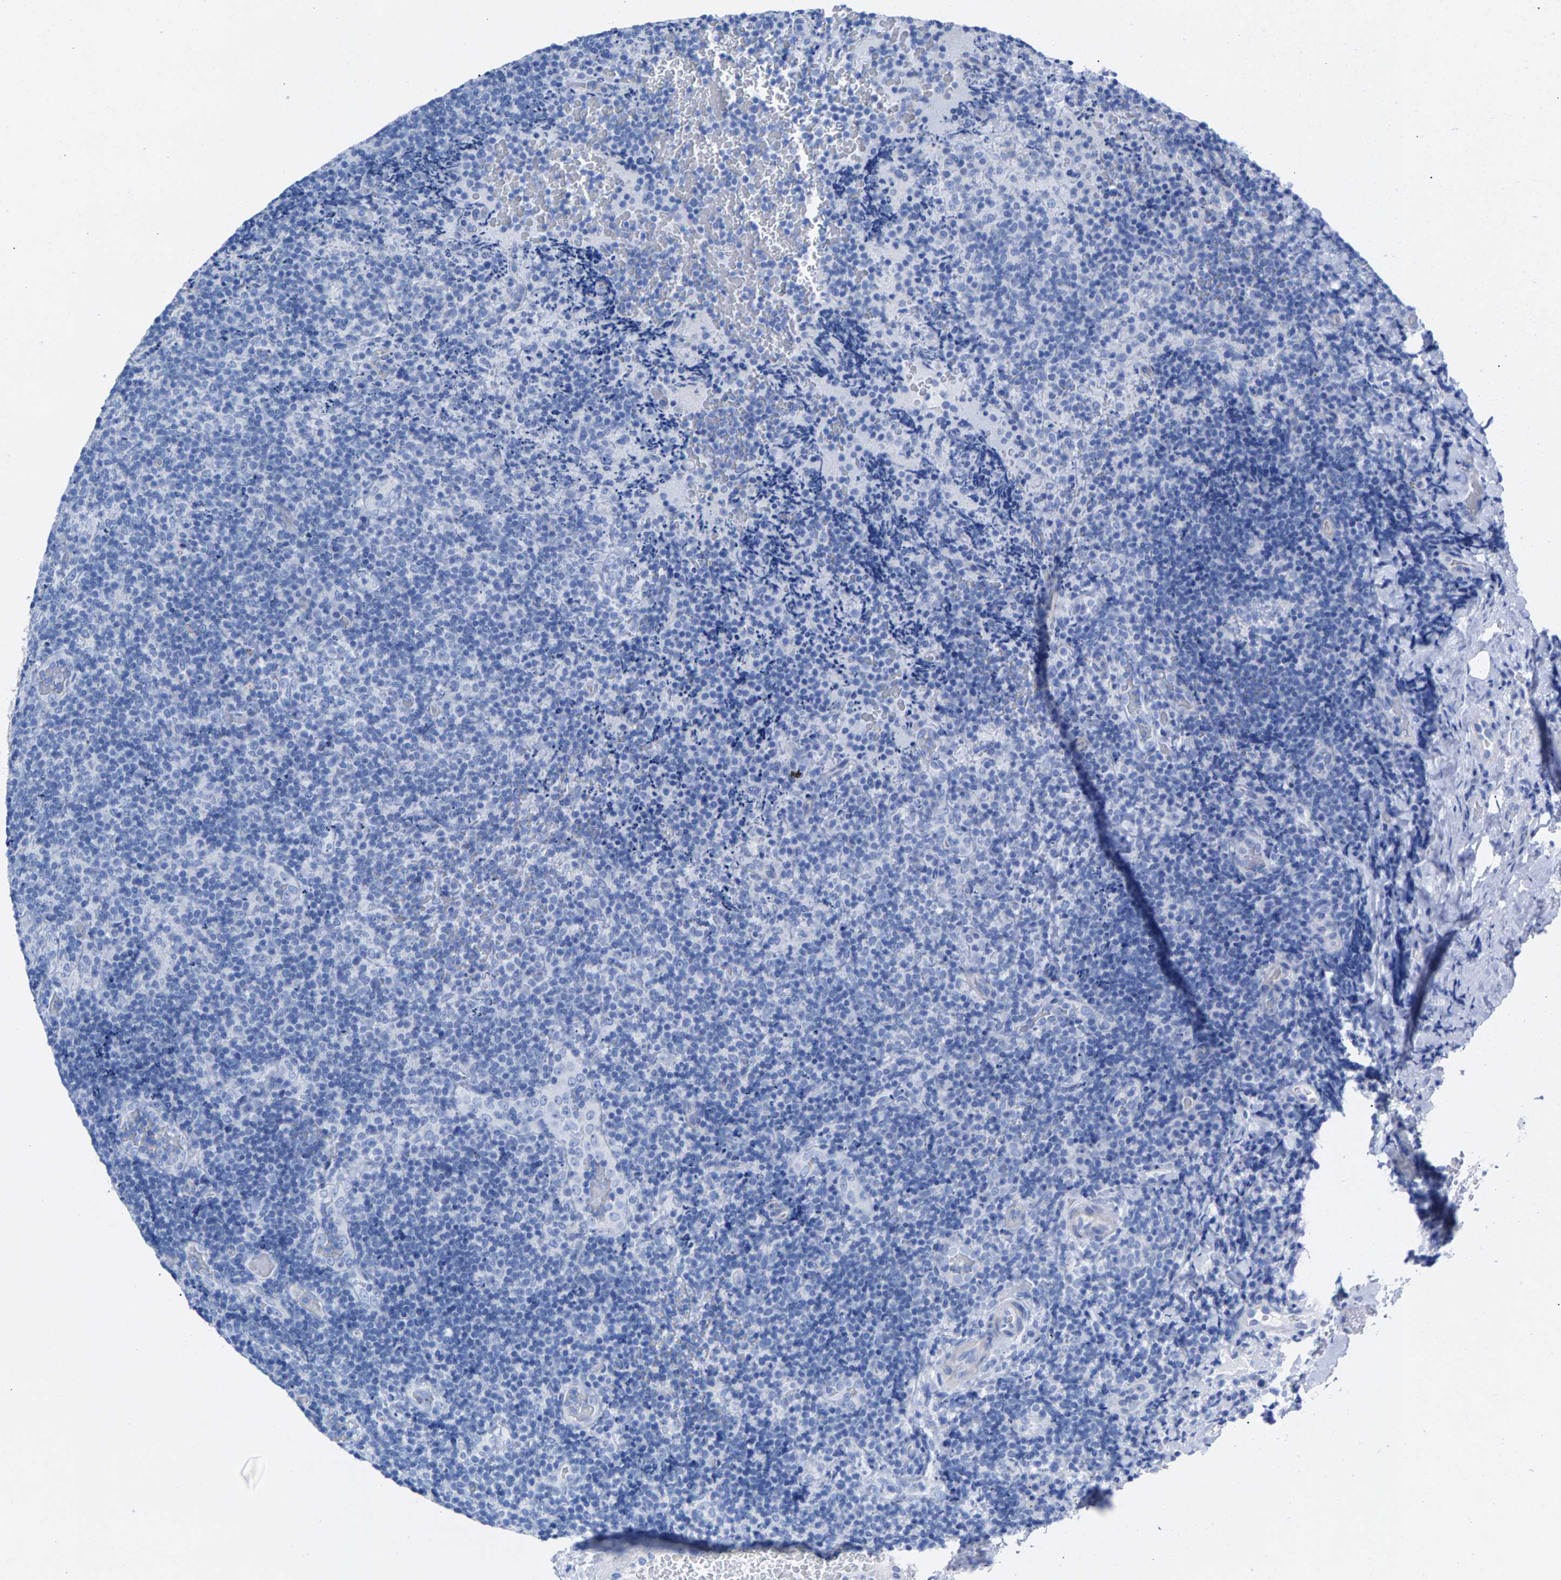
{"staining": {"intensity": "negative", "quantity": "none", "location": "none"}, "tissue": "lymphoma", "cell_type": "Tumor cells", "image_type": "cancer", "snomed": [{"axis": "morphology", "description": "Malignant lymphoma, non-Hodgkin's type, High grade"}, {"axis": "topography", "description": "Tonsil"}], "caption": "IHC photomicrograph of human malignant lymphoma, non-Hodgkin's type (high-grade) stained for a protein (brown), which displays no positivity in tumor cells. (Brightfield microscopy of DAB IHC at high magnification).", "gene": "CPA1", "patient": {"sex": "female", "age": 36}}